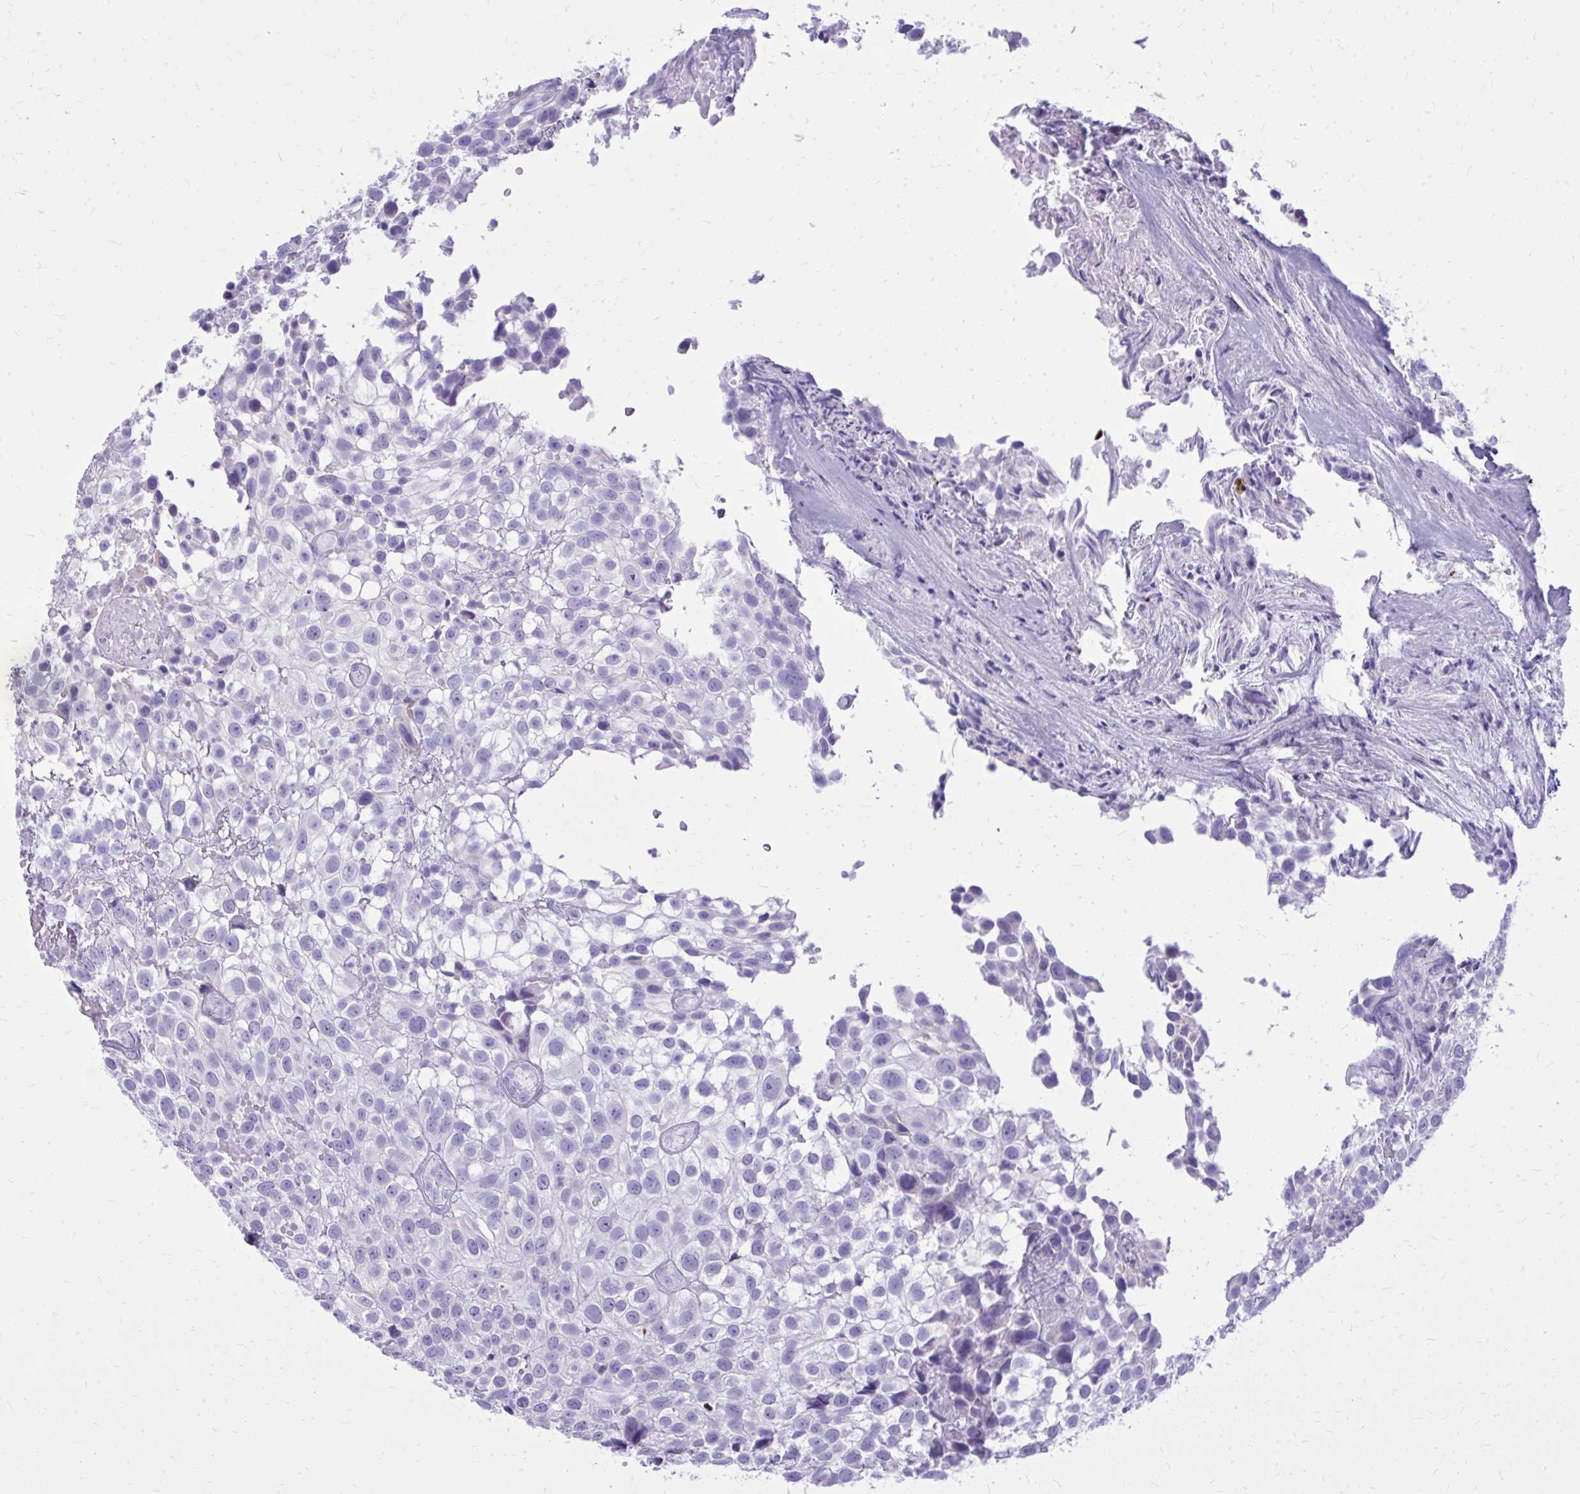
{"staining": {"intensity": "negative", "quantity": "none", "location": "none"}, "tissue": "urothelial cancer", "cell_type": "Tumor cells", "image_type": "cancer", "snomed": [{"axis": "morphology", "description": "Urothelial carcinoma, High grade"}, {"axis": "topography", "description": "Urinary bladder"}], "caption": "Tumor cells show no significant staining in urothelial cancer.", "gene": "BCL6B", "patient": {"sex": "male", "age": 56}}